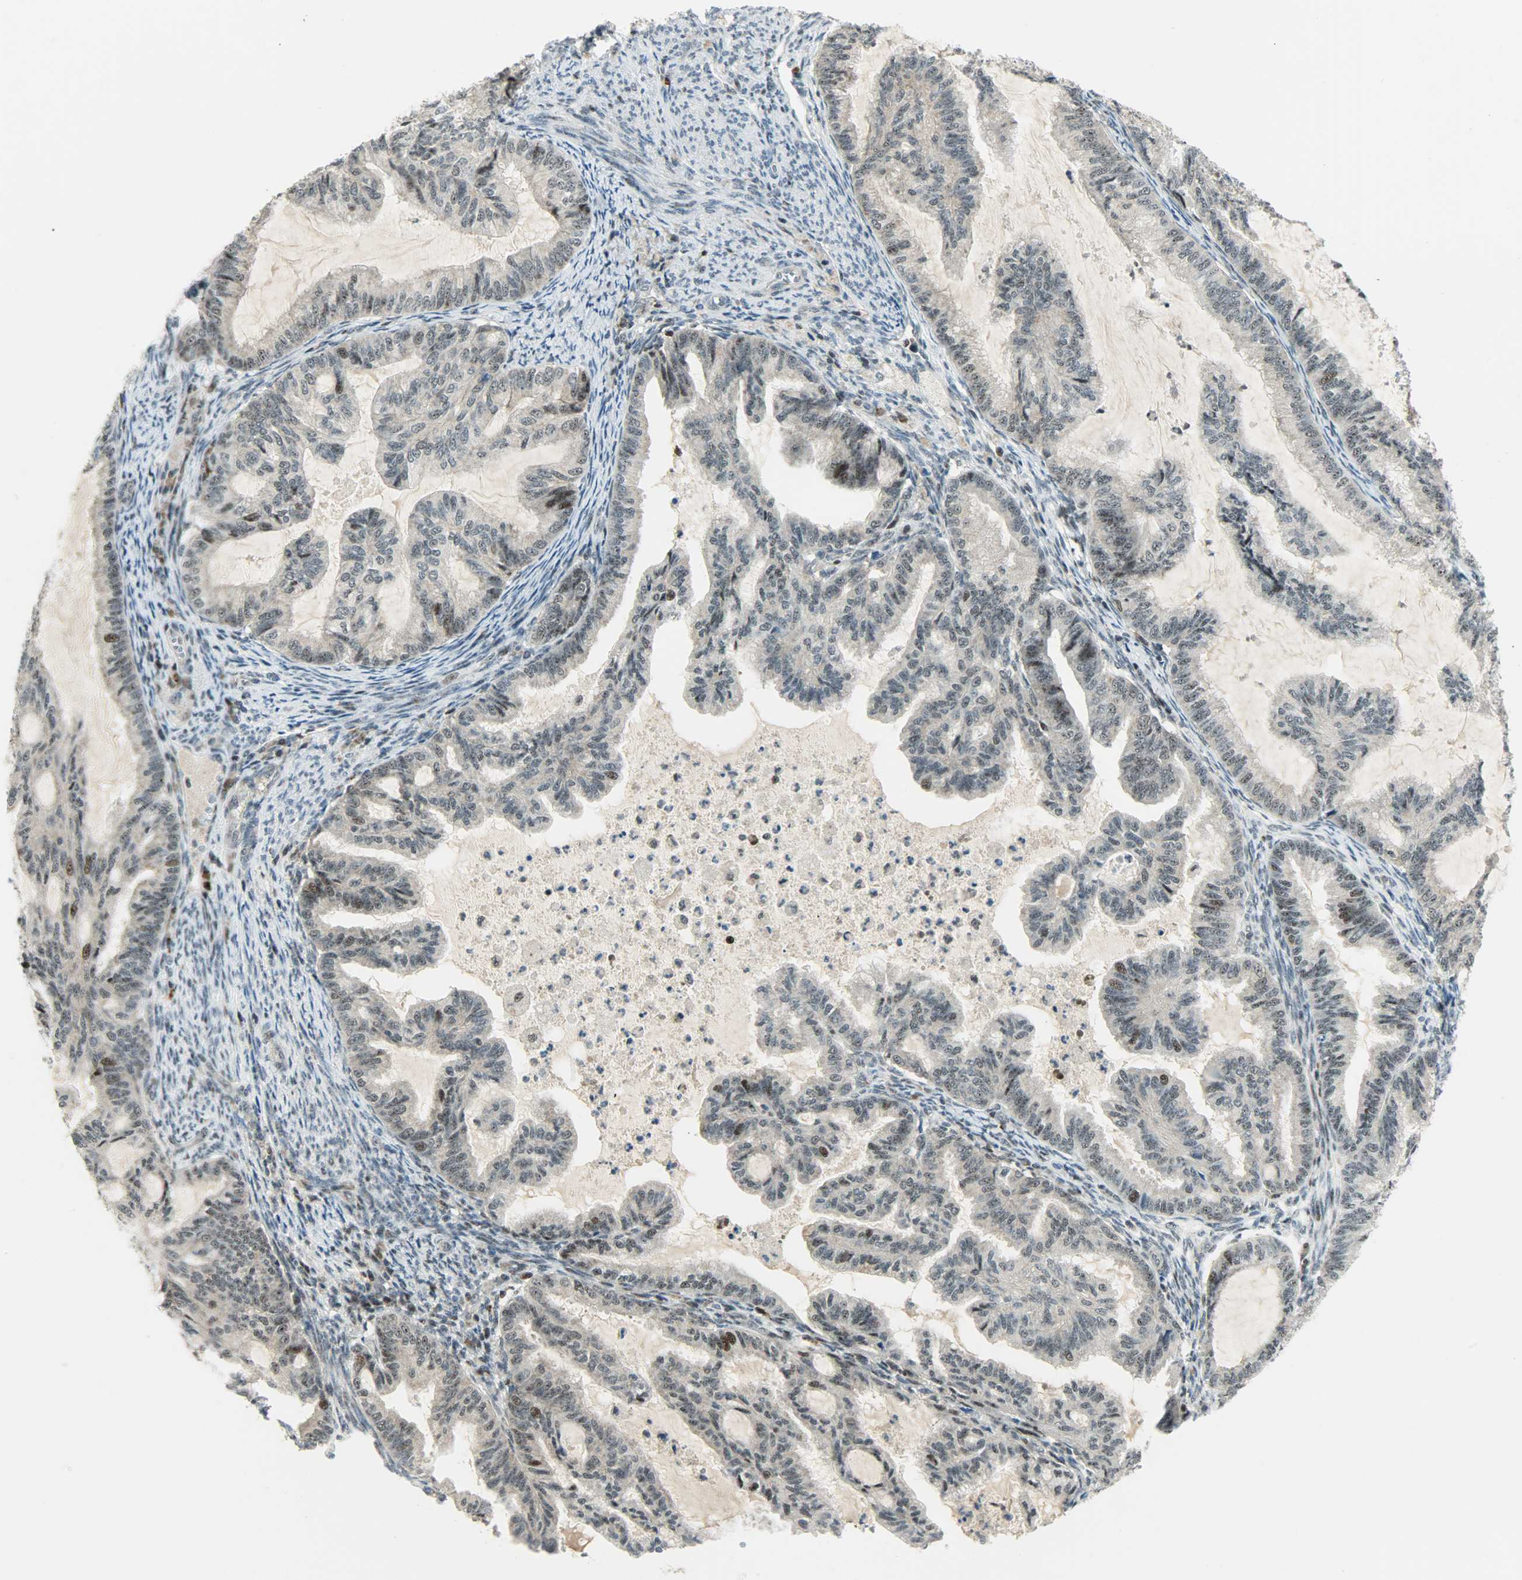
{"staining": {"intensity": "weak", "quantity": "25%-75%", "location": "cytoplasmic/membranous,nuclear"}, "tissue": "cervical cancer", "cell_type": "Tumor cells", "image_type": "cancer", "snomed": [{"axis": "morphology", "description": "Normal tissue, NOS"}, {"axis": "morphology", "description": "Adenocarcinoma, NOS"}, {"axis": "topography", "description": "Cervix"}, {"axis": "topography", "description": "Endometrium"}], "caption": "Cervical cancer tissue reveals weak cytoplasmic/membranous and nuclear expression in approximately 25%-75% of tumor cells, visualized by immunohistochemistry.", "gene": "IL15", "patient": {"sex": "female", "age": 86}}